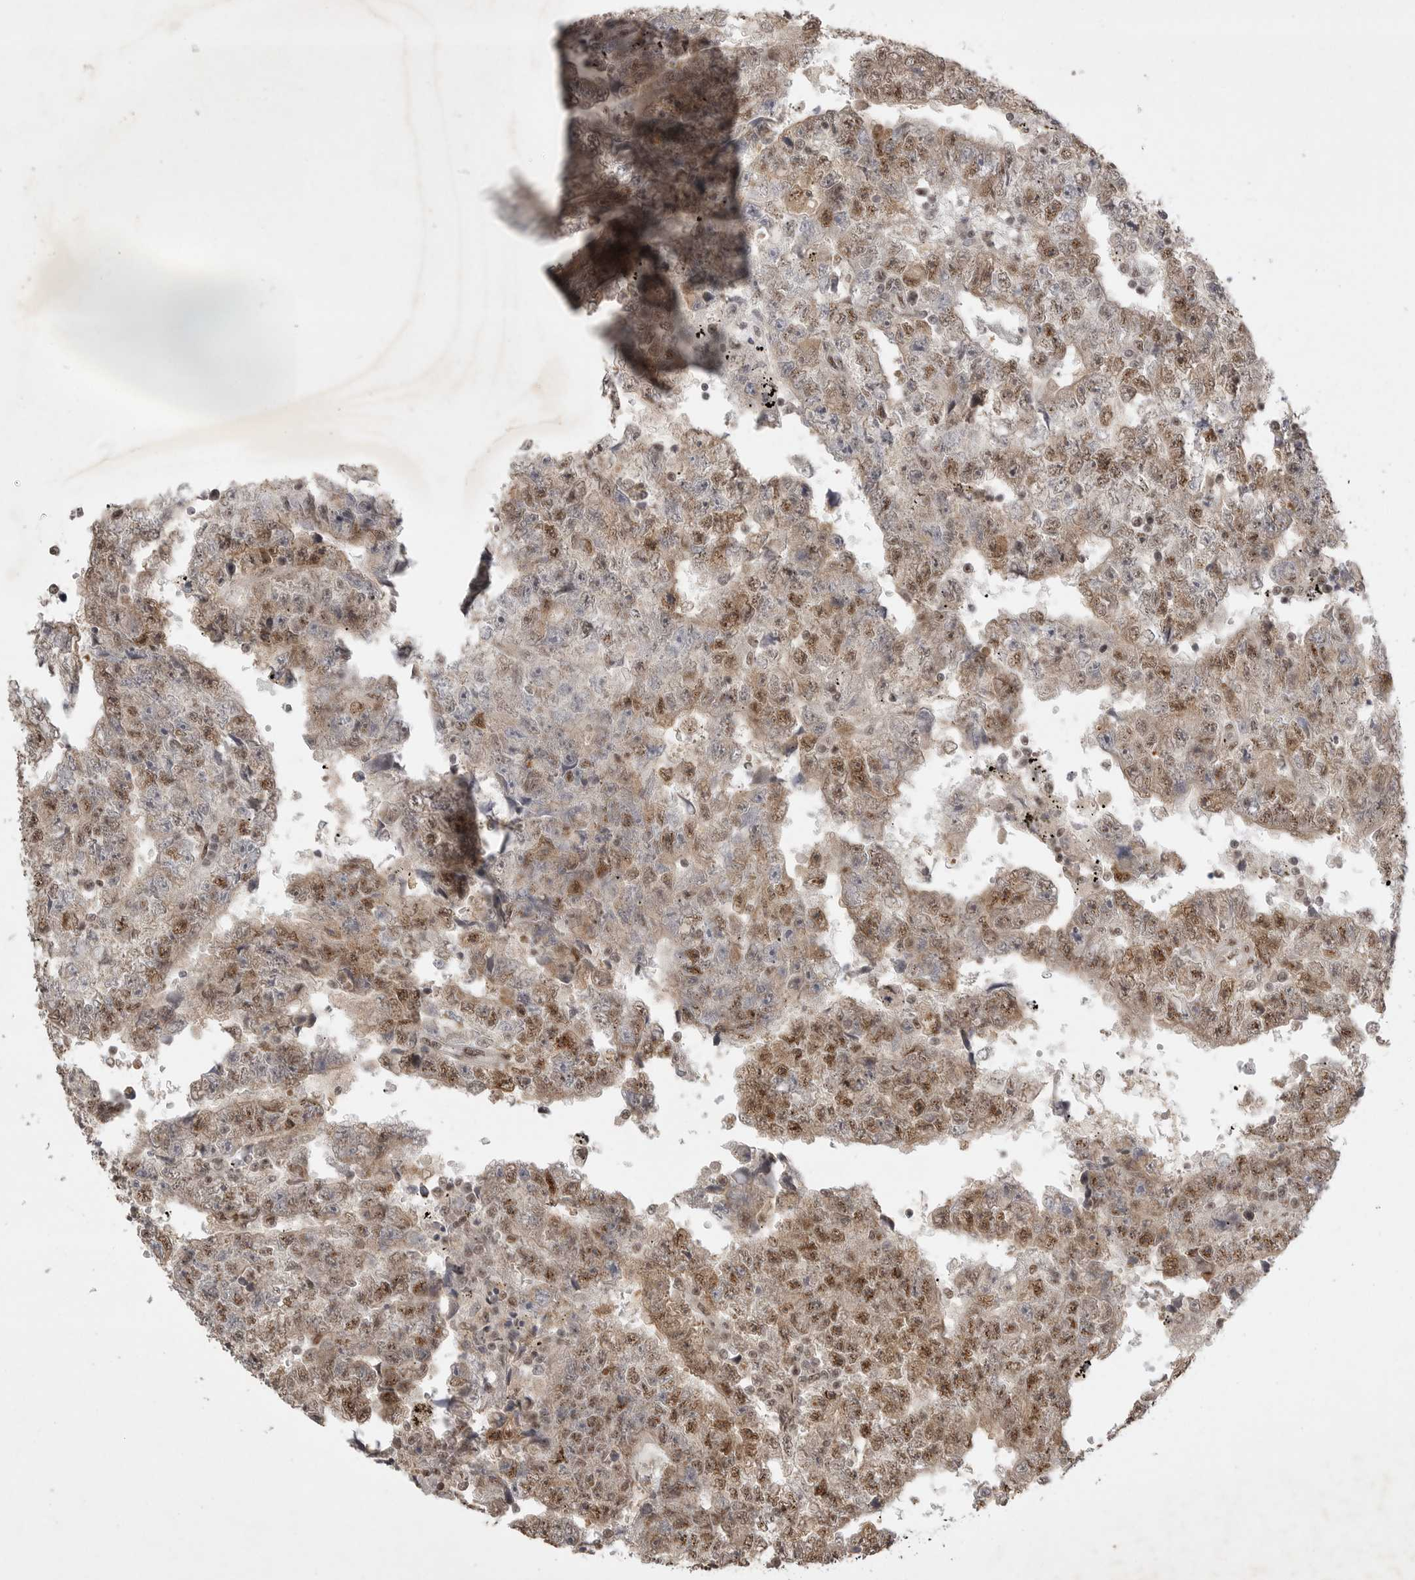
{"staining": {"intensity": "moderate", "quantity": ">75%", "location": "cytoplasmic/membranous,nuclear"}, "tissue": "testis cancer", "cell_type": "Tumor cells", "image_type": "cancer", "snomed": [{"axis": "morphology", "description": "Carcinoma, Embryonal, NOS"}, {"axis": "topography", "description": "Testis"}], "caption": "A brown stain shows moderate cytoplasmic/membranous and nuclear positivity of a protein in embryonal carcinoma (testis) tumor cells.", "gene": "POMP", "patient": {"sex": "male", "age": 25}}